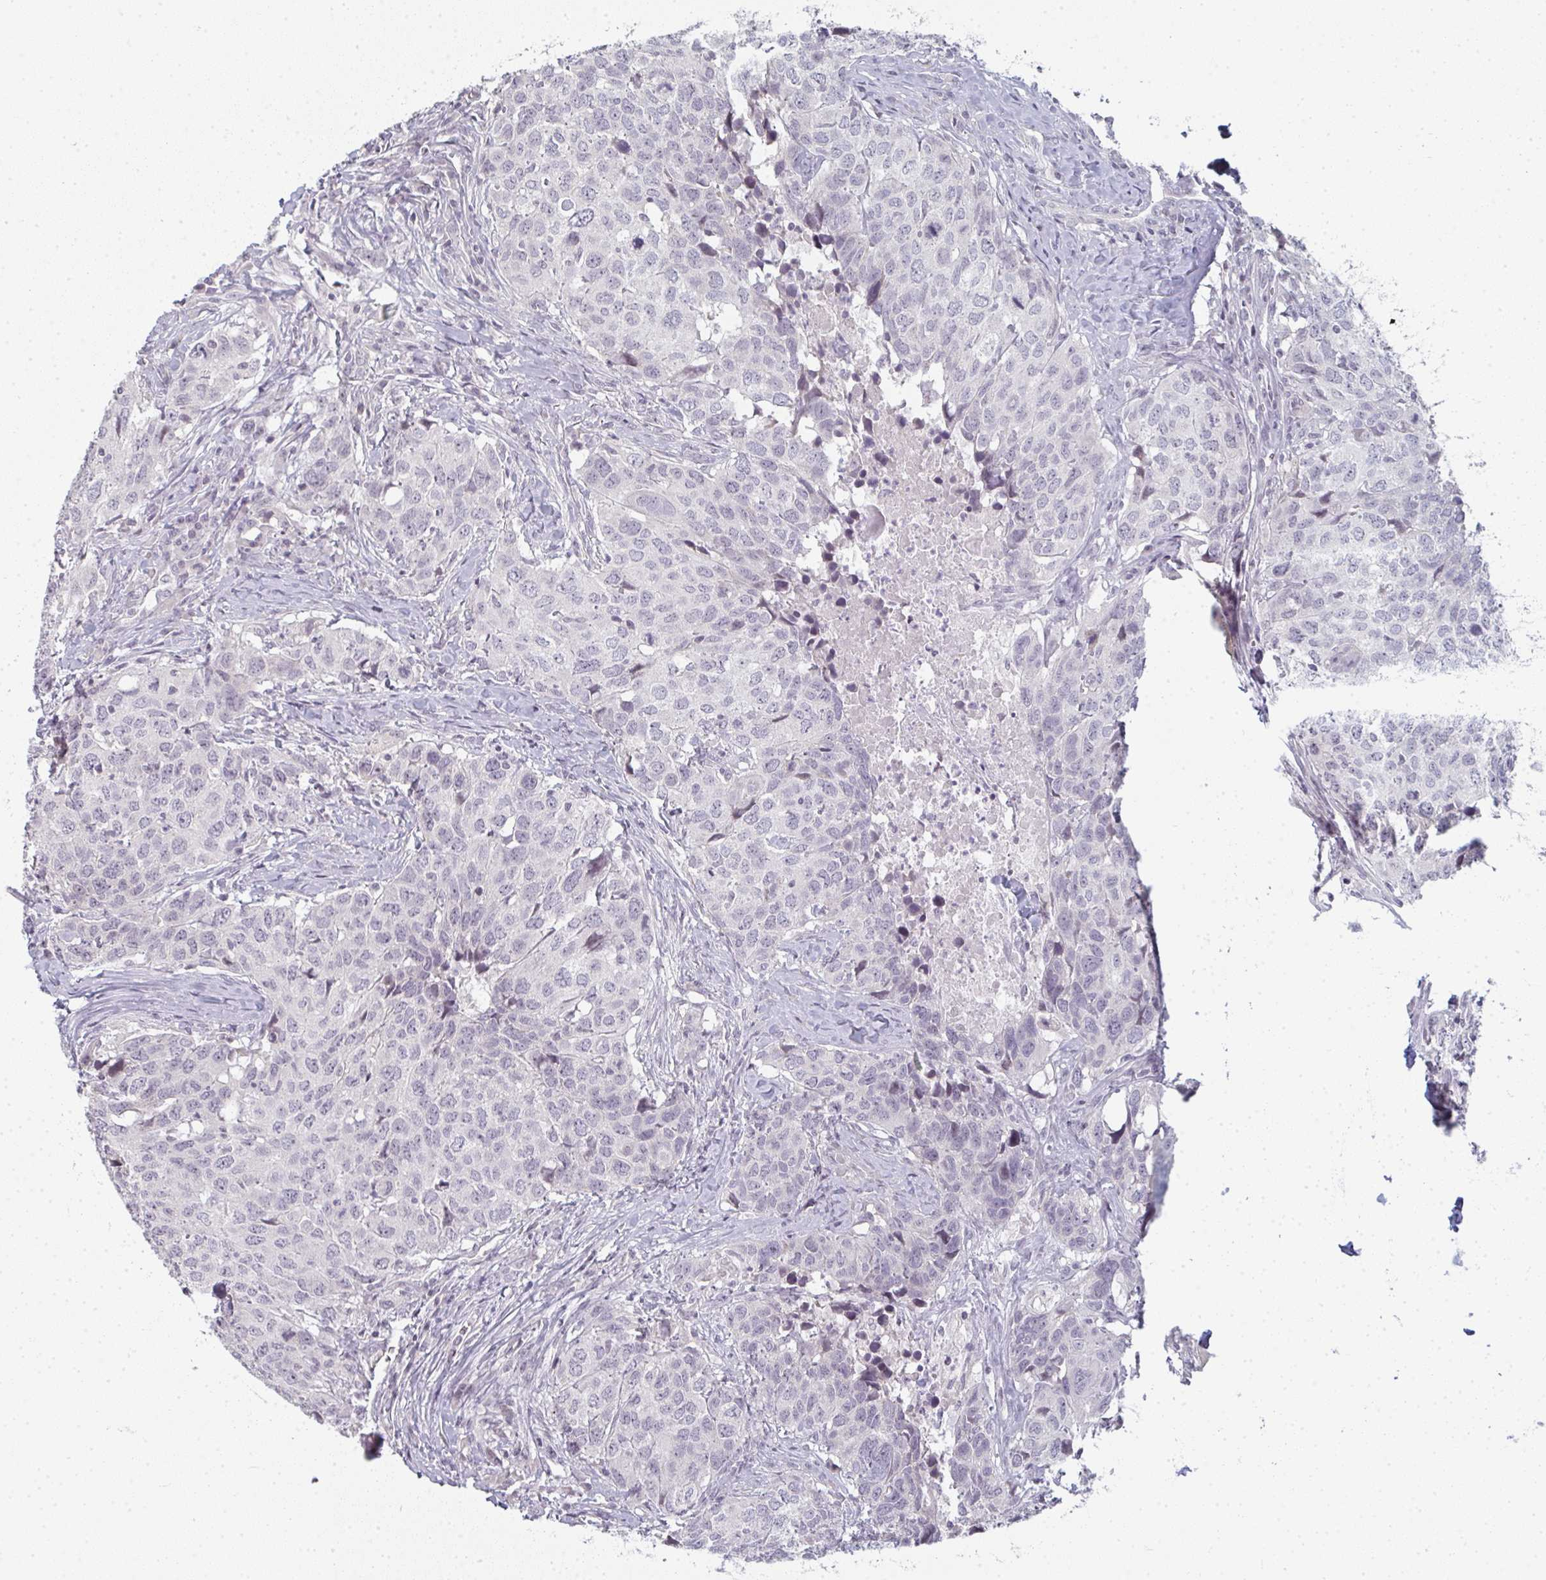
{"staining": {"intensity": "negative", "quantity": "none", "location": "none"}, "tissue": "head and neck cancer", "cell_type": "Tumor cells", "image_type": "cancer", "snomed": [{"axis": "morphology", "description": "Normal tissue, NOS"}, {"axis": "morphology", "description": "Squamous cell carcinoma, NOS"}, {"axis": "topography", "description": "Skeletal muscle"}, {"axis": "topography", "description": "Vascular tissue"}, {"axis": "topography", "description": "Peripheral nerve tissue"}, {"axis": "topography", "description": "Head-Neck"}], "caption": "A high-resolution image shows immunohistochemistry (IHC) staining of head and neck cancer, which shows no significant positivity in tumor cells.", "gene": "RBBP6", "patient": {"sex": "male", "age": 66}}